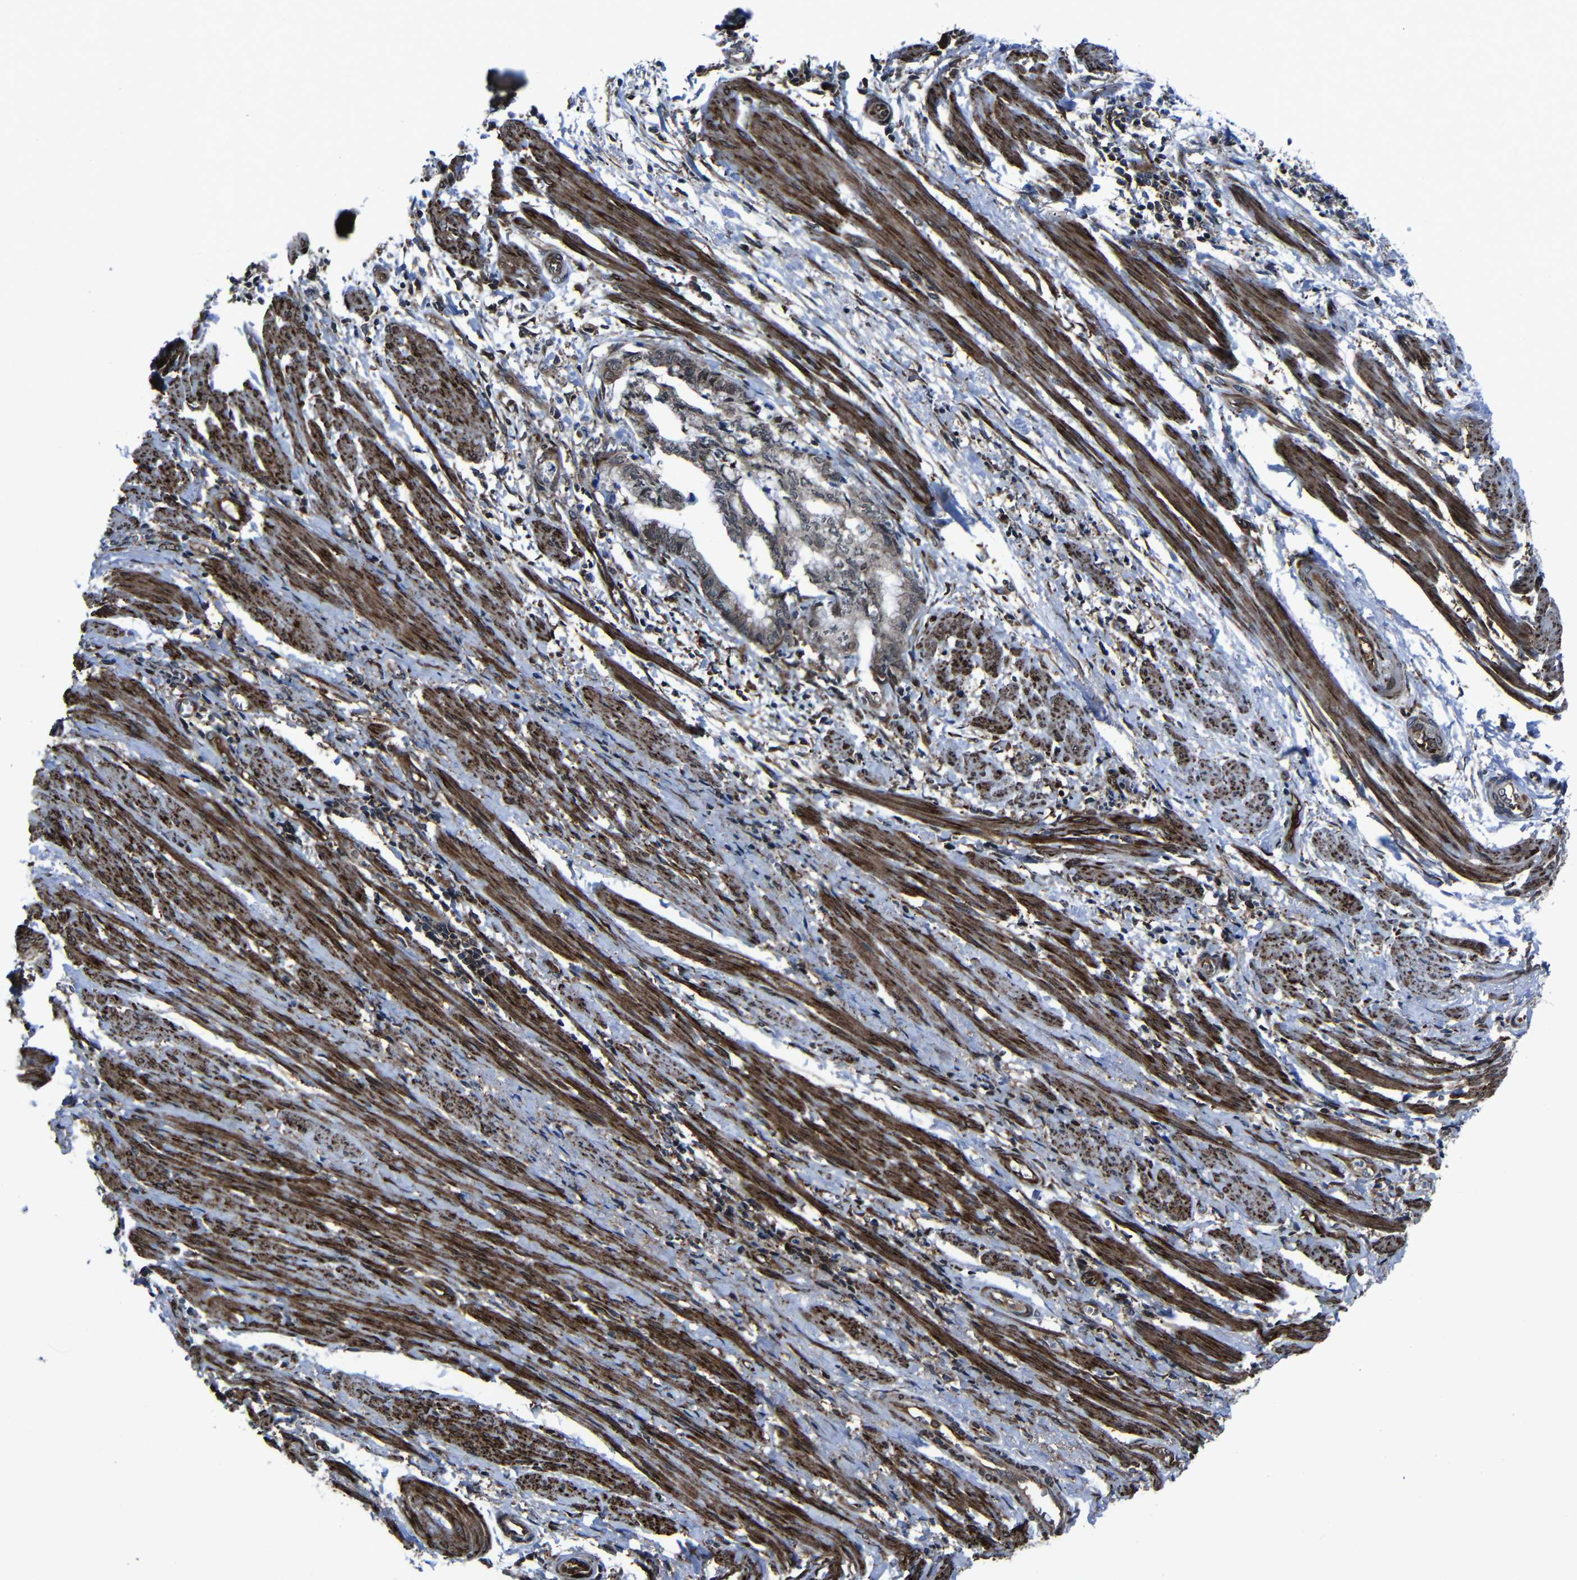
{"staining": {"intensity": "weak", "quantity": ">75%", "location": "cytoplasmic/membranous"}, "tissue": "endometrial cancer", "cell_type": "Tumor cells", "image_type": "cancer", "snomed": [{"axis": "morphology", "description": "Necrosis, NOS"}, {"axis": "morphology", "description": "Adenocarcinoma, NOS"}, {"axis": "topography", "description": "Endometrium"}], "caption": "Weak cytoplasmic/membranous staining for a protein is appreciated in approximately >75% of tumor cells of adenocarcinoma (endometrial) using immunohistochemistry (IHC).", "gene": "KIAA0513", "patient": {"sex": "female", "age": 79}}